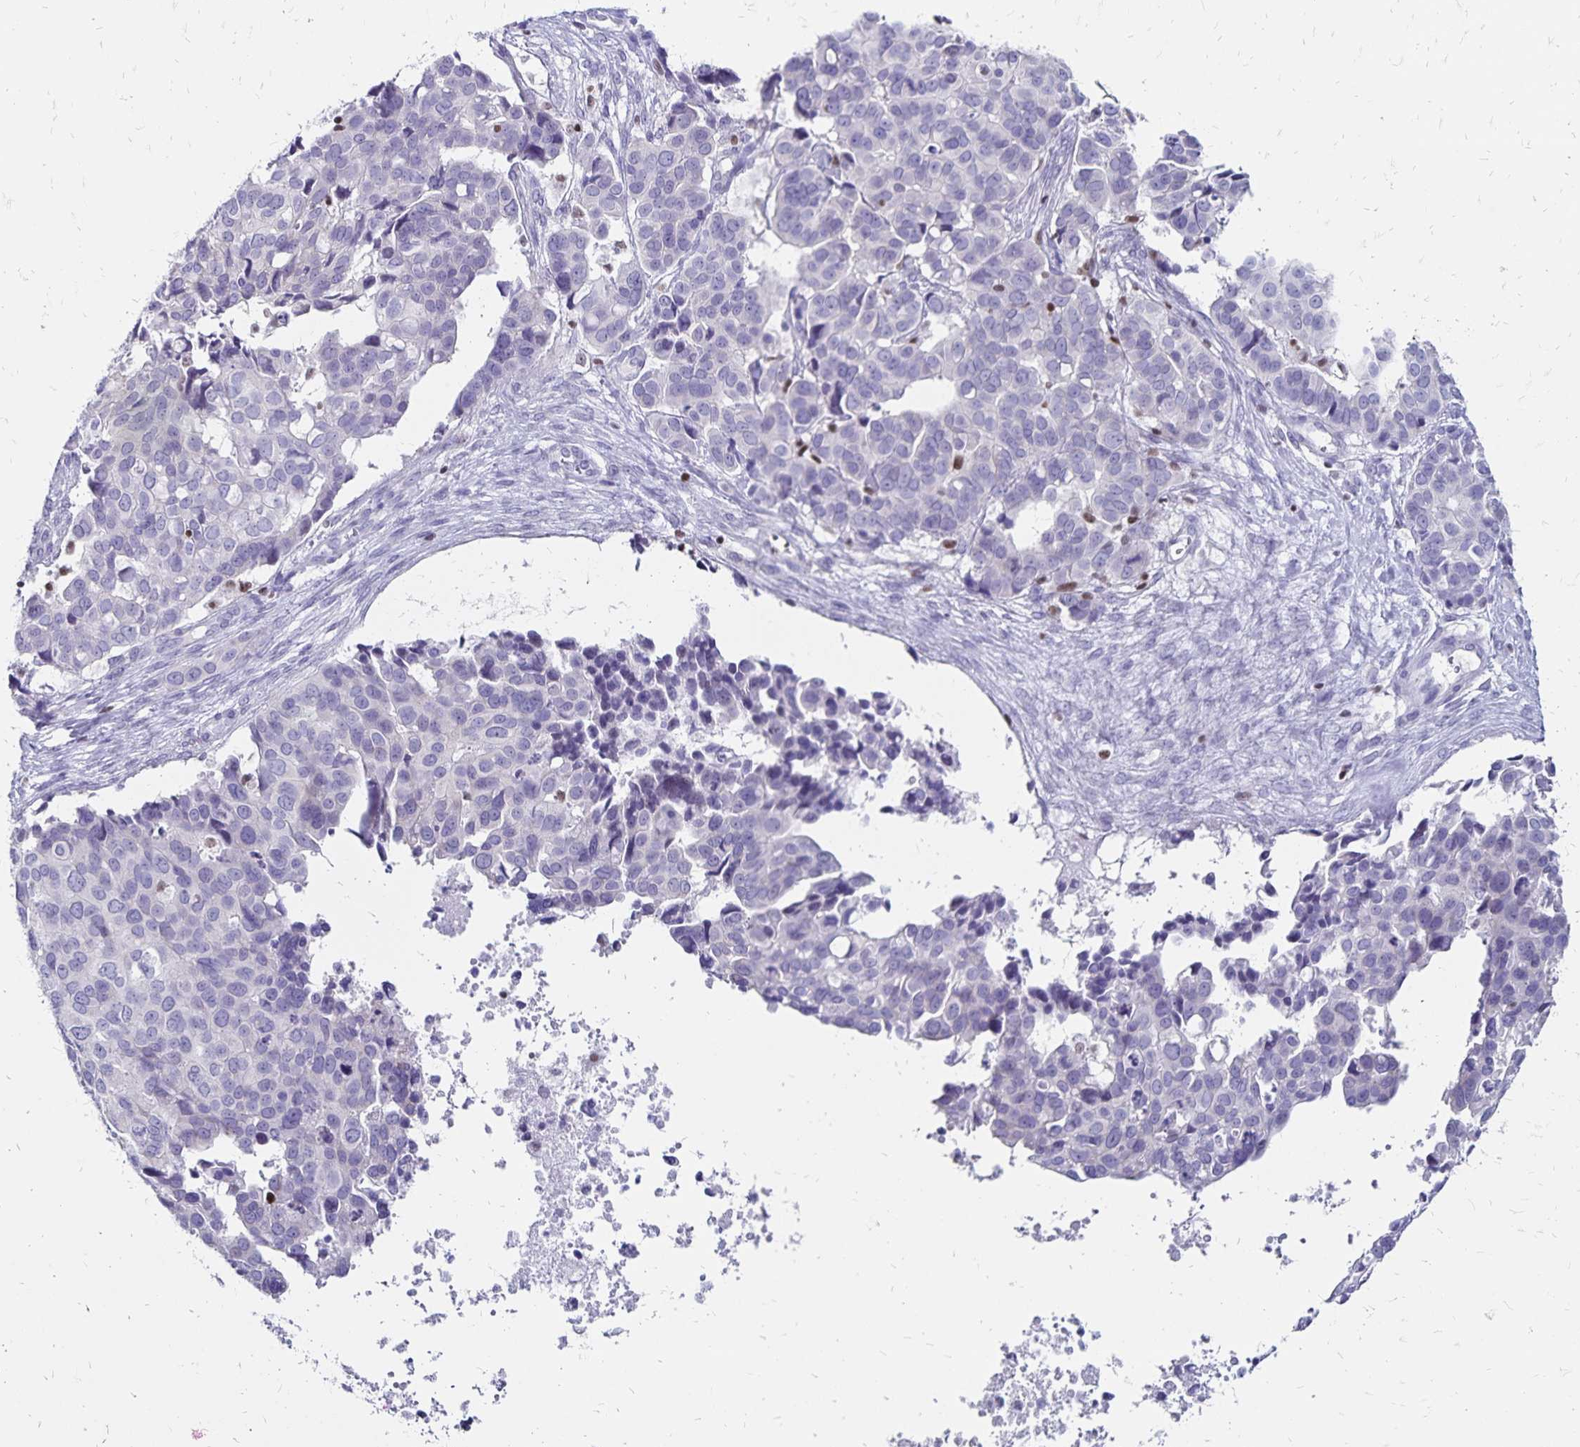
{"staining": {"intensity": "negative", "quantity": "none", "location": "none"}, "tissue": "ovarian cancer", "cell_type": "Tumor cells", "image_type": "cancer", "snomed": [{"axis": "morphology", "description": "Carcinoma, endometroid"}, {"axis": "topography", "description": "Ovary"}], "caption": "Tumor cells show no significant expression in endometroid carcinoma (ovarian). (Immunohistochemistry (ihc), brightfield microscopy, high magnification).", "gene": "IKZF1", "patient": {"sex": "female", "age": 78}}